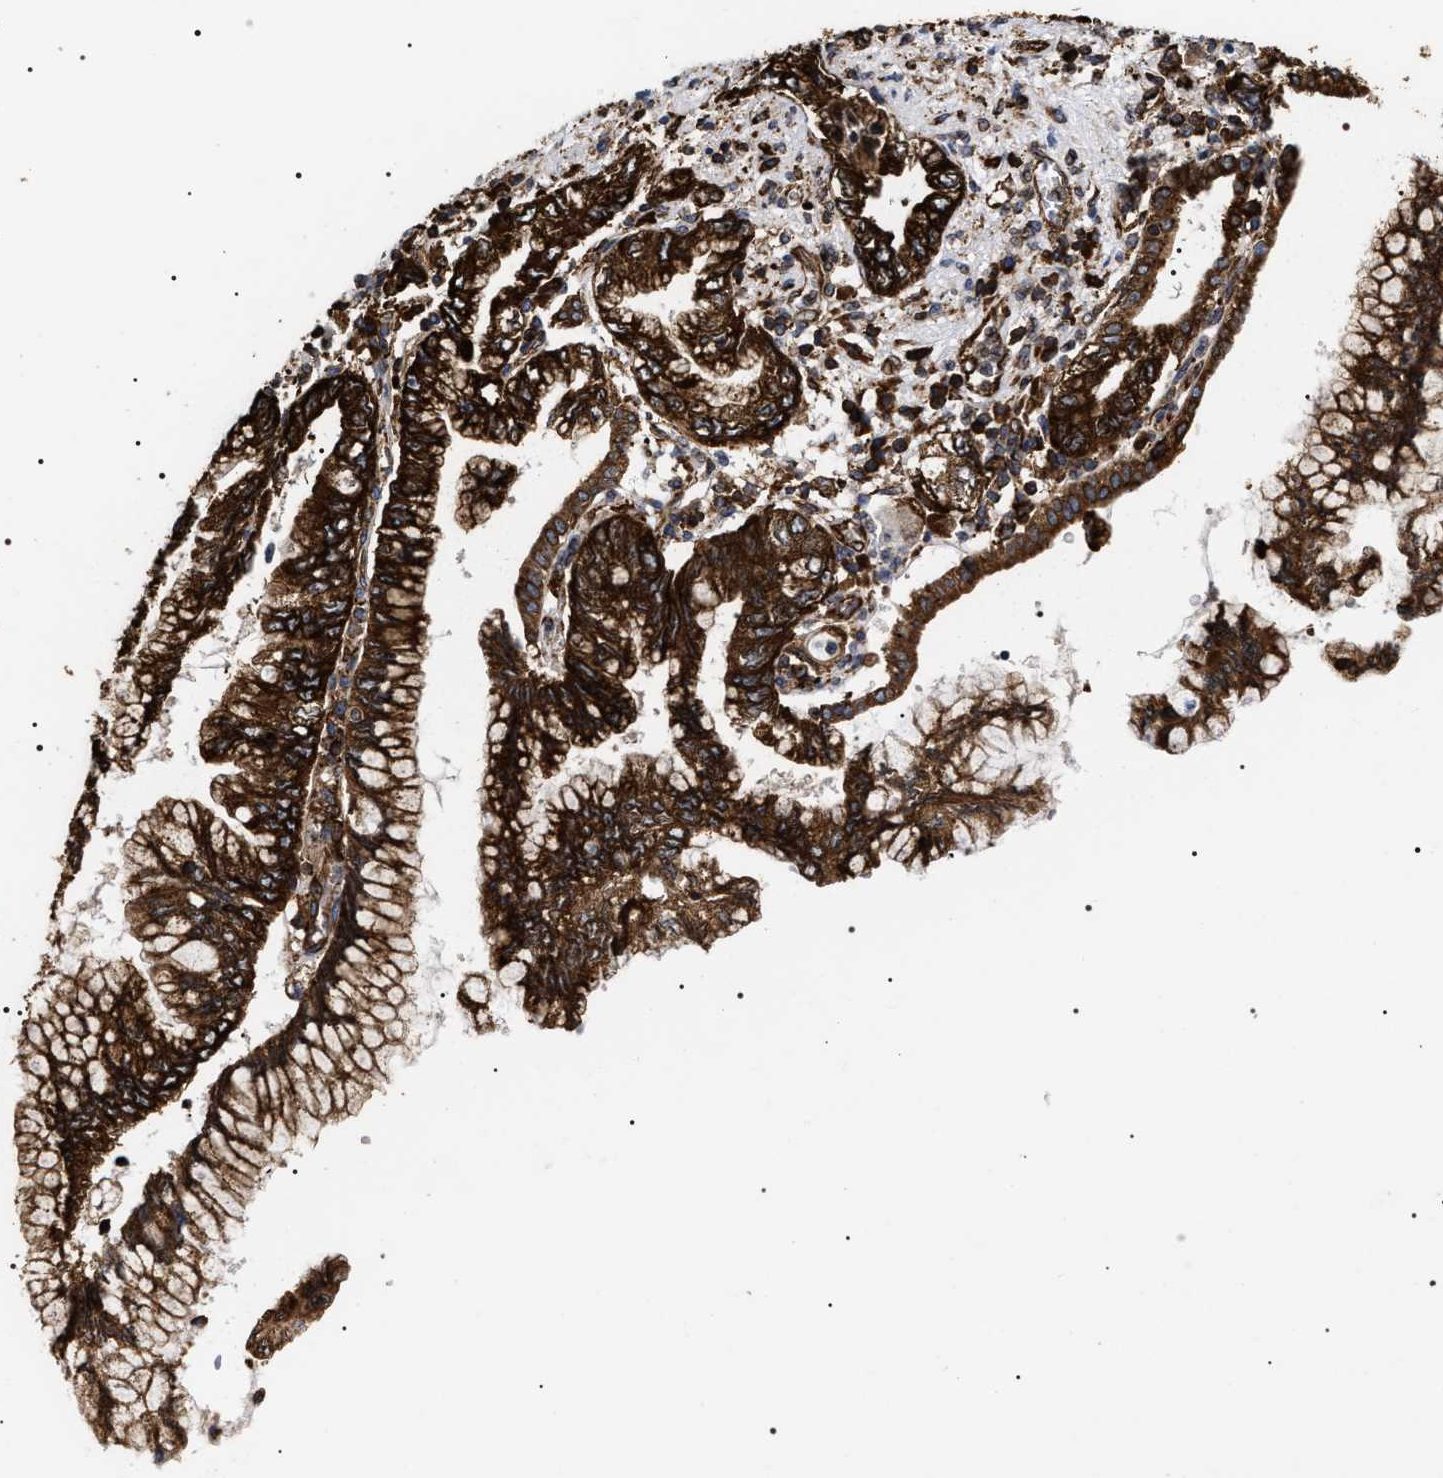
{"staining": {"intensity": "strong", "quantity": ">75%", "location": "cytoplasmic/membranous"}, "tissue": "pancreatic cancer", "cell_type": "Tumor cells", "image_type": "cancer", "snomed": [{"axis": "morphology", "description": "Adenocarcinoma, NOS"}, {"axis": "topography", "description": "Pancreas"}], "caption": "Protein staining of pancreatic adenocarcinoma tissue shows strong cytoplasmic/membranous staining in approximately >75% of tumor cells.", "gene": "SERBP1", "patient": {"sex": "female", "age": 73}}